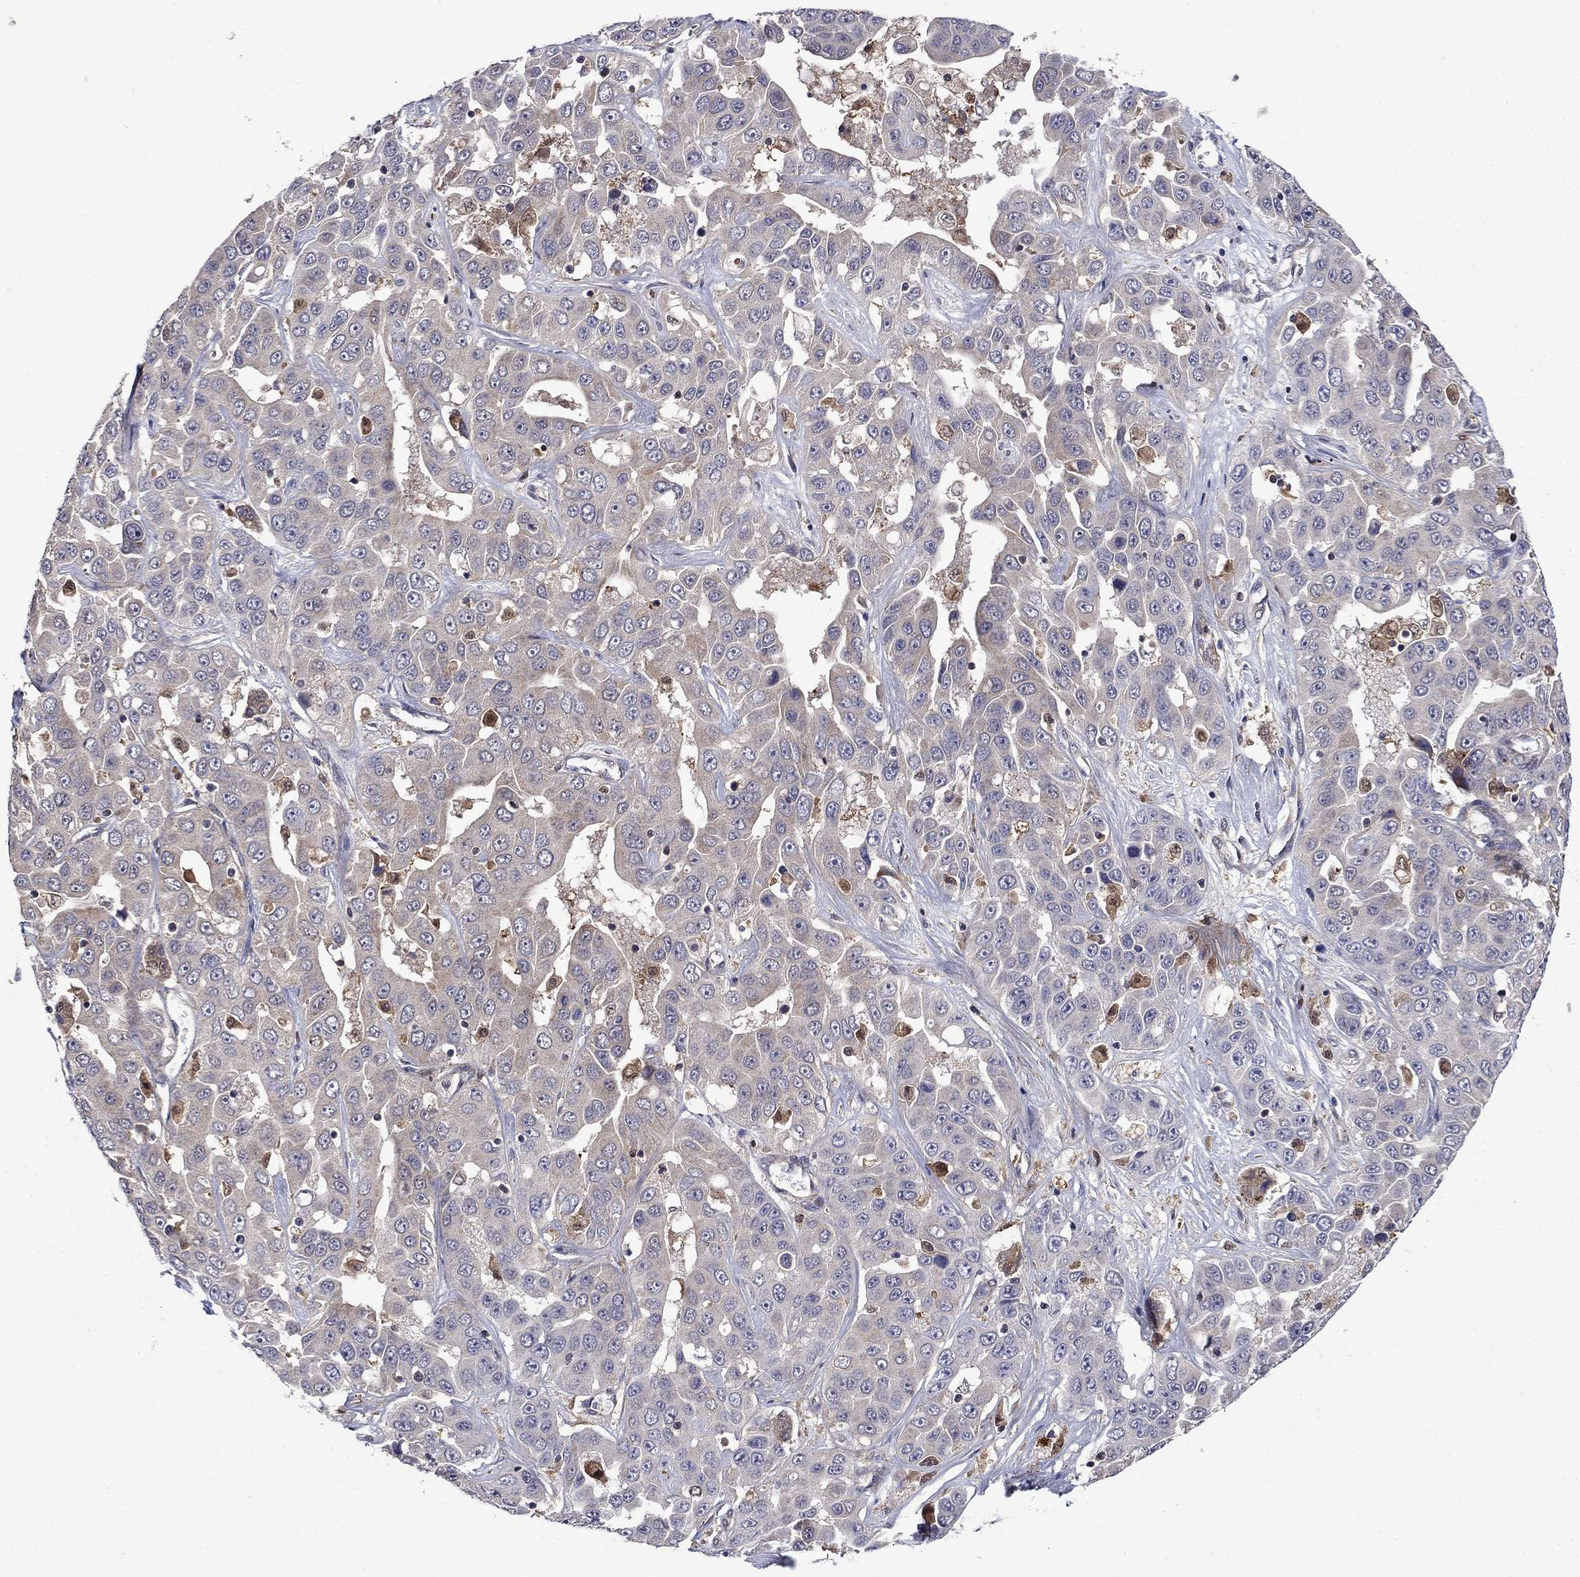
{"staining": {"intensity": "negative", "quantity": "none", "location": "none"}, "tissue": "liver cancer", "cell_type": "Tumor cells", "image_type": "cancer", "snomed": [{"axis": "morphology", "description": "Cholangiocarcinoma"}, {"axis": "topography", "description": "Liver"}], "caption": "An image of human liver cholangiocarcinoma is negative for staining in tumor cells. The staining was performed using DAB (3,3'-diaminobenzidine) to visualize the protein expression in brown, while the nuclei were stained in blue with hematoxylin (Magnification: 20x).", "gene": "TPMT", "patient": {"sex": "female", "age": 52}}